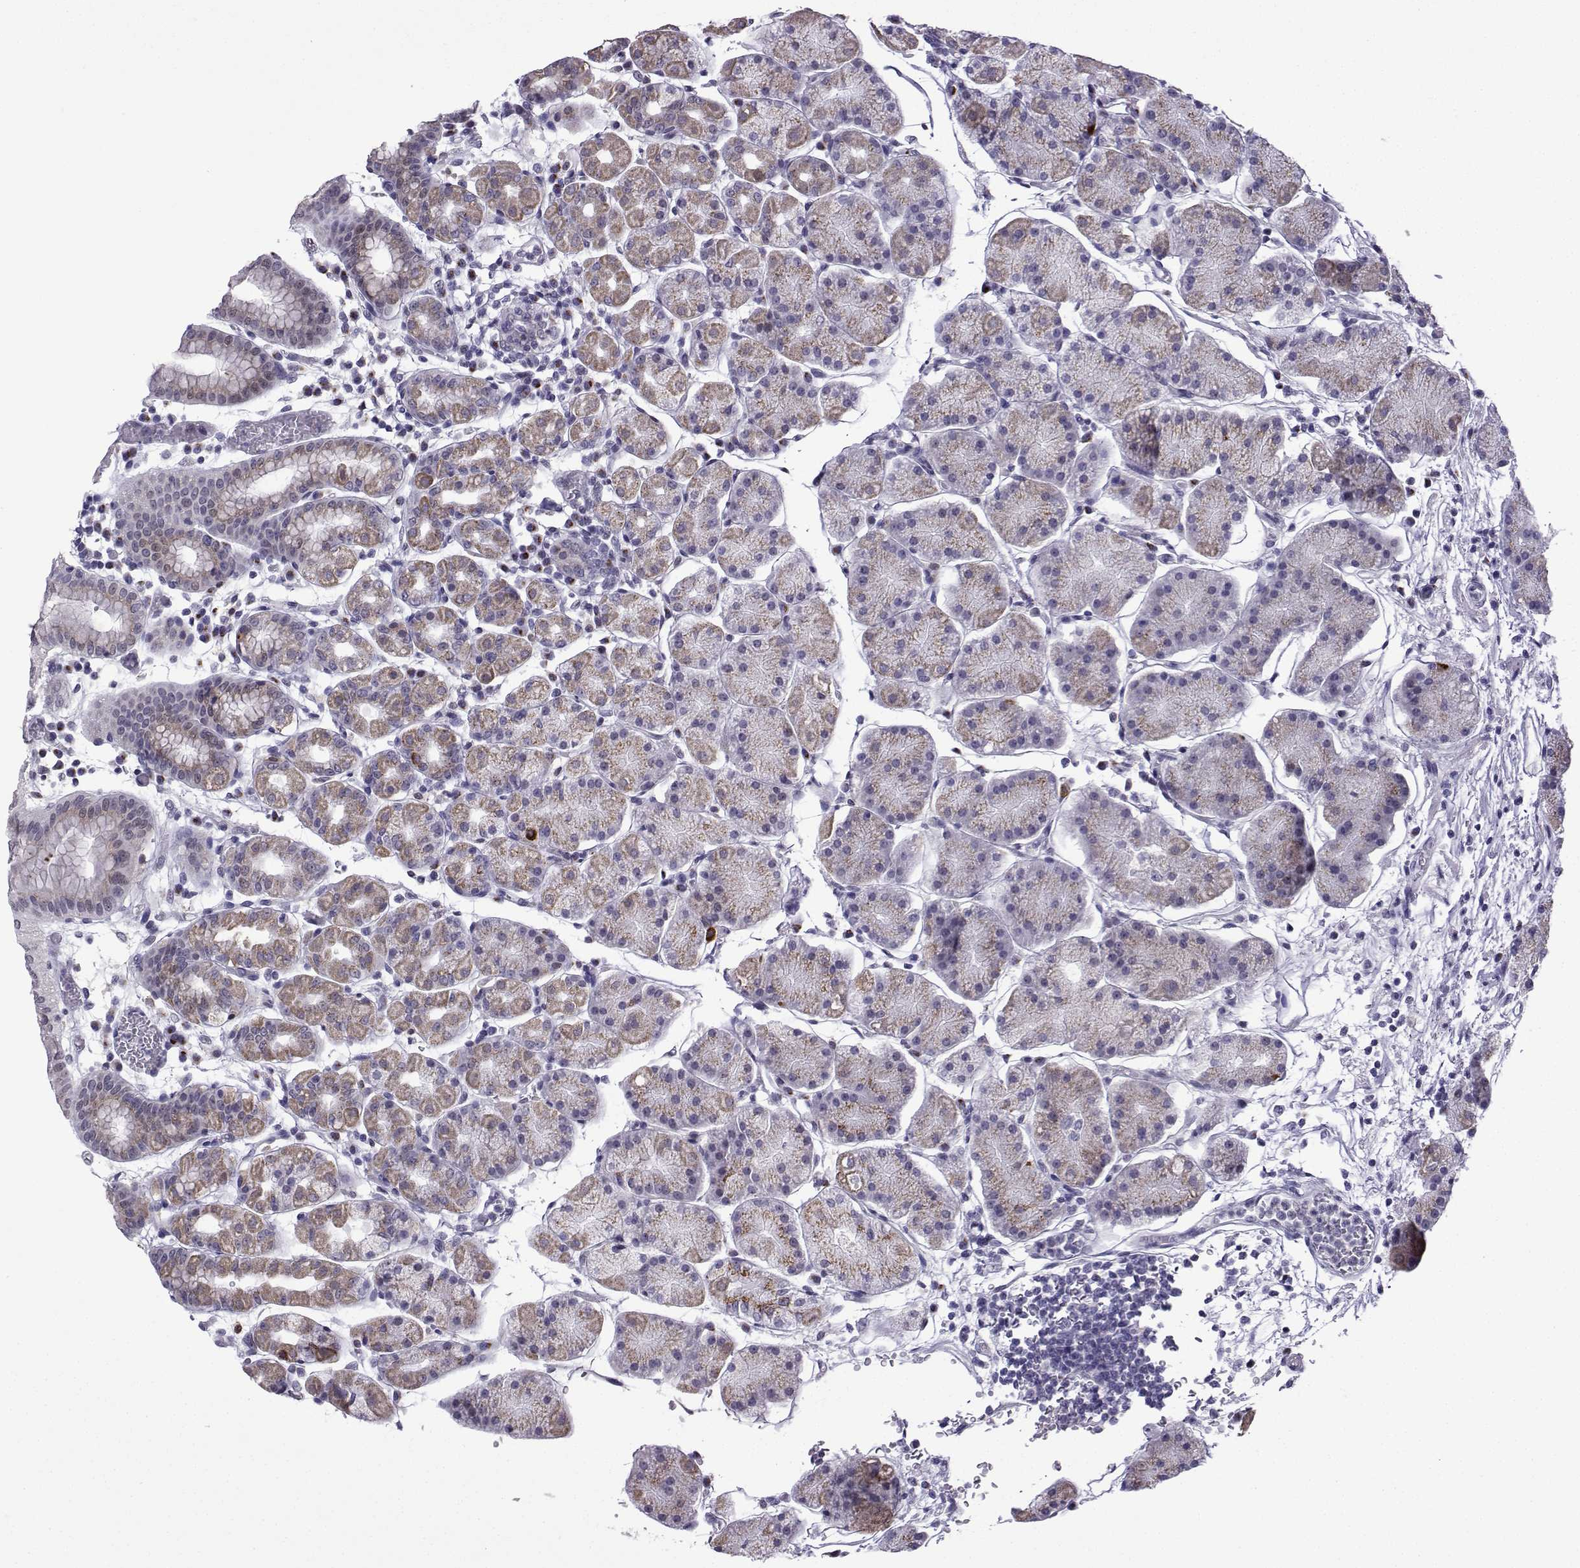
{"staining": {"intensity": "weak", "quantity": "25%-75%", "location": "cytoplasmic/membranous"}, "tissue": "stomach", "cell_type": "Glandular cells", "image_type": "normal", "snomed": [{"axis": "morphology", "description": "Normal tissue, NOS"}, {"axis": "topography", "description": "Stomach"}], "caption": "Protein positivity by IHC exhibits weak cytoplasmic/membranous expression in about 25%-75% of glandular cells in normal stomach.", "gene": "HTR7", "patient": {"sex": "male", "age": 54}}